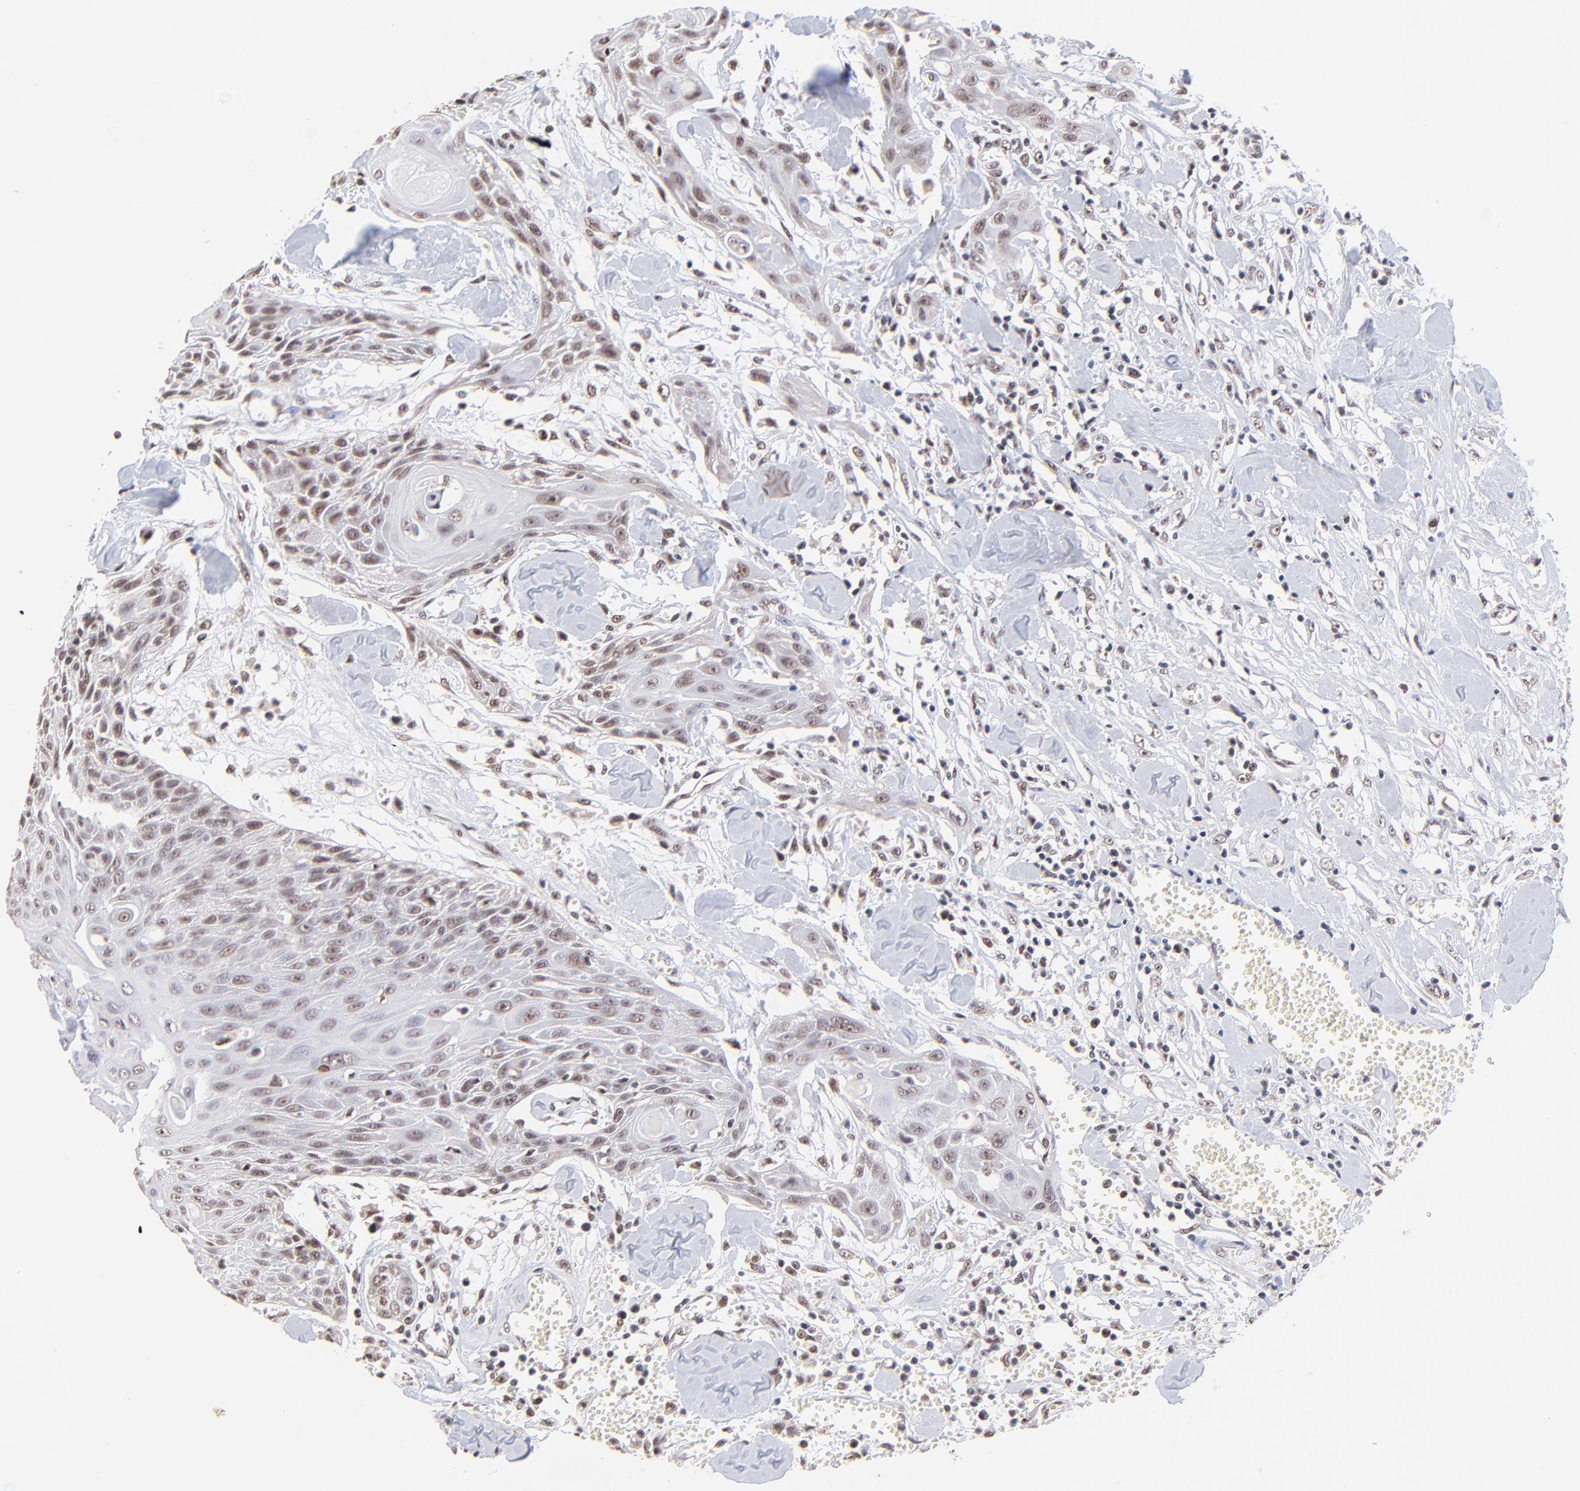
{"staining": {"intensity": "weak", "quantity": ">75%", "location": "nuclear"}, "tissue": "head and neck cancer", "cell_type": "Tumor cells", "image_type": "cancer", "snomed": [{"axis": "morphology", "description": "Squamous cell carcinoma, NOS"}, {"axis": "morphology", "description": "Squamous cell carcinoma, metastatic, NOS"}, {"axis": "topography", "description": "Lymph node"}, {"axis": "topography", "description": "Salivary gland"}, {"axis": "topography", "description": "Head-Neck"}], "caption": "This is a micrograph of IHC staining of head and neck cancer, which shows weak positivity in the nuclear of tumor cells.", "gene": "ZNF670", "patient": {"sex": "female", "age": 74}}